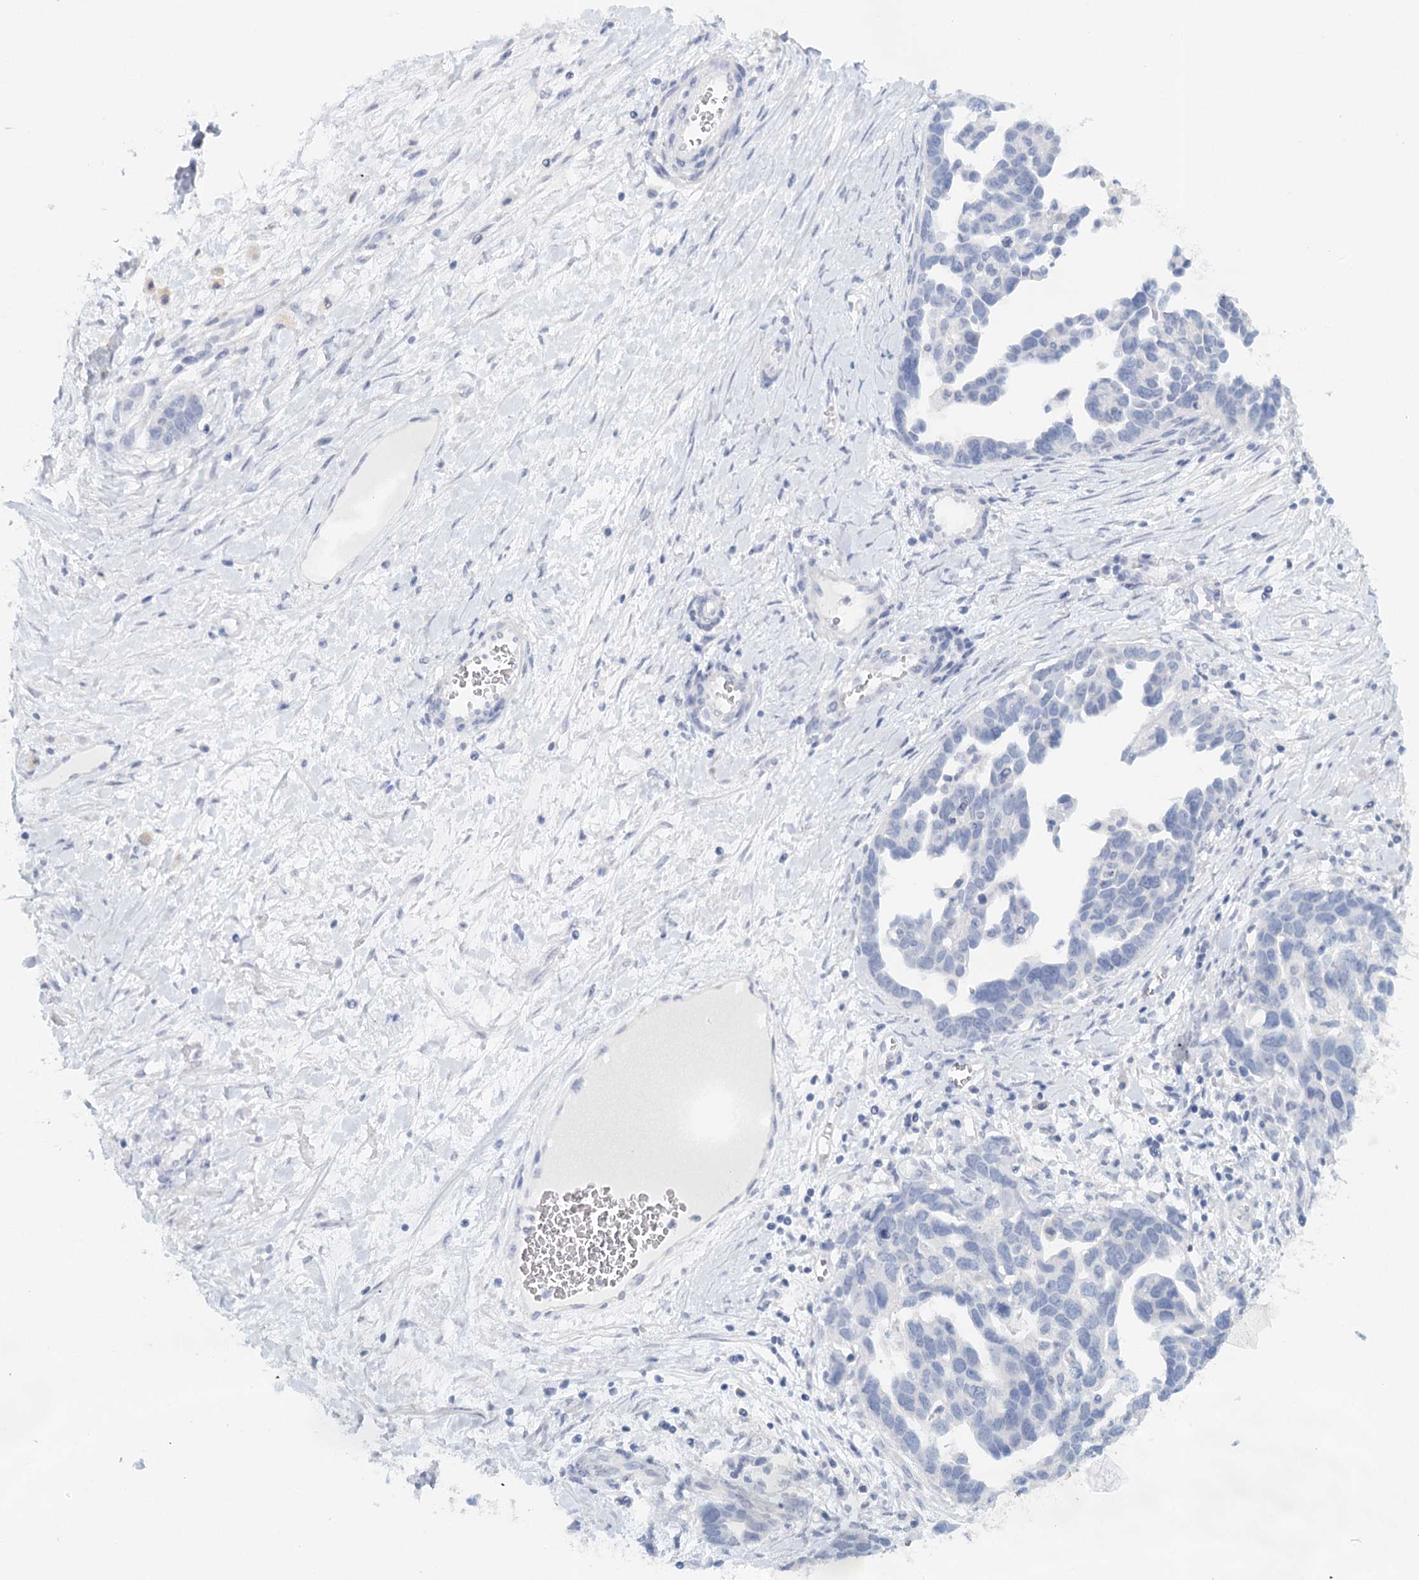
{"staining": {"intensity": "negative", "quantity": "none", "location": "none"}, "tissue": "ovarian cancer", "cell_type": "Tumor cells", "image_type": "cancer", "snomed": [{"axis": "morphology", "description": "Cystadenocarcinoma, serous, NOS"}, {"axis": "topography", "description": "Ovary"}], "caption": "Immunohistochemistry of ovarian serous cystadenocarcinoma shows no staining in tumor cells.", "gene": "HSPA4L", "patient": {"sex": "female", "age": 54}}